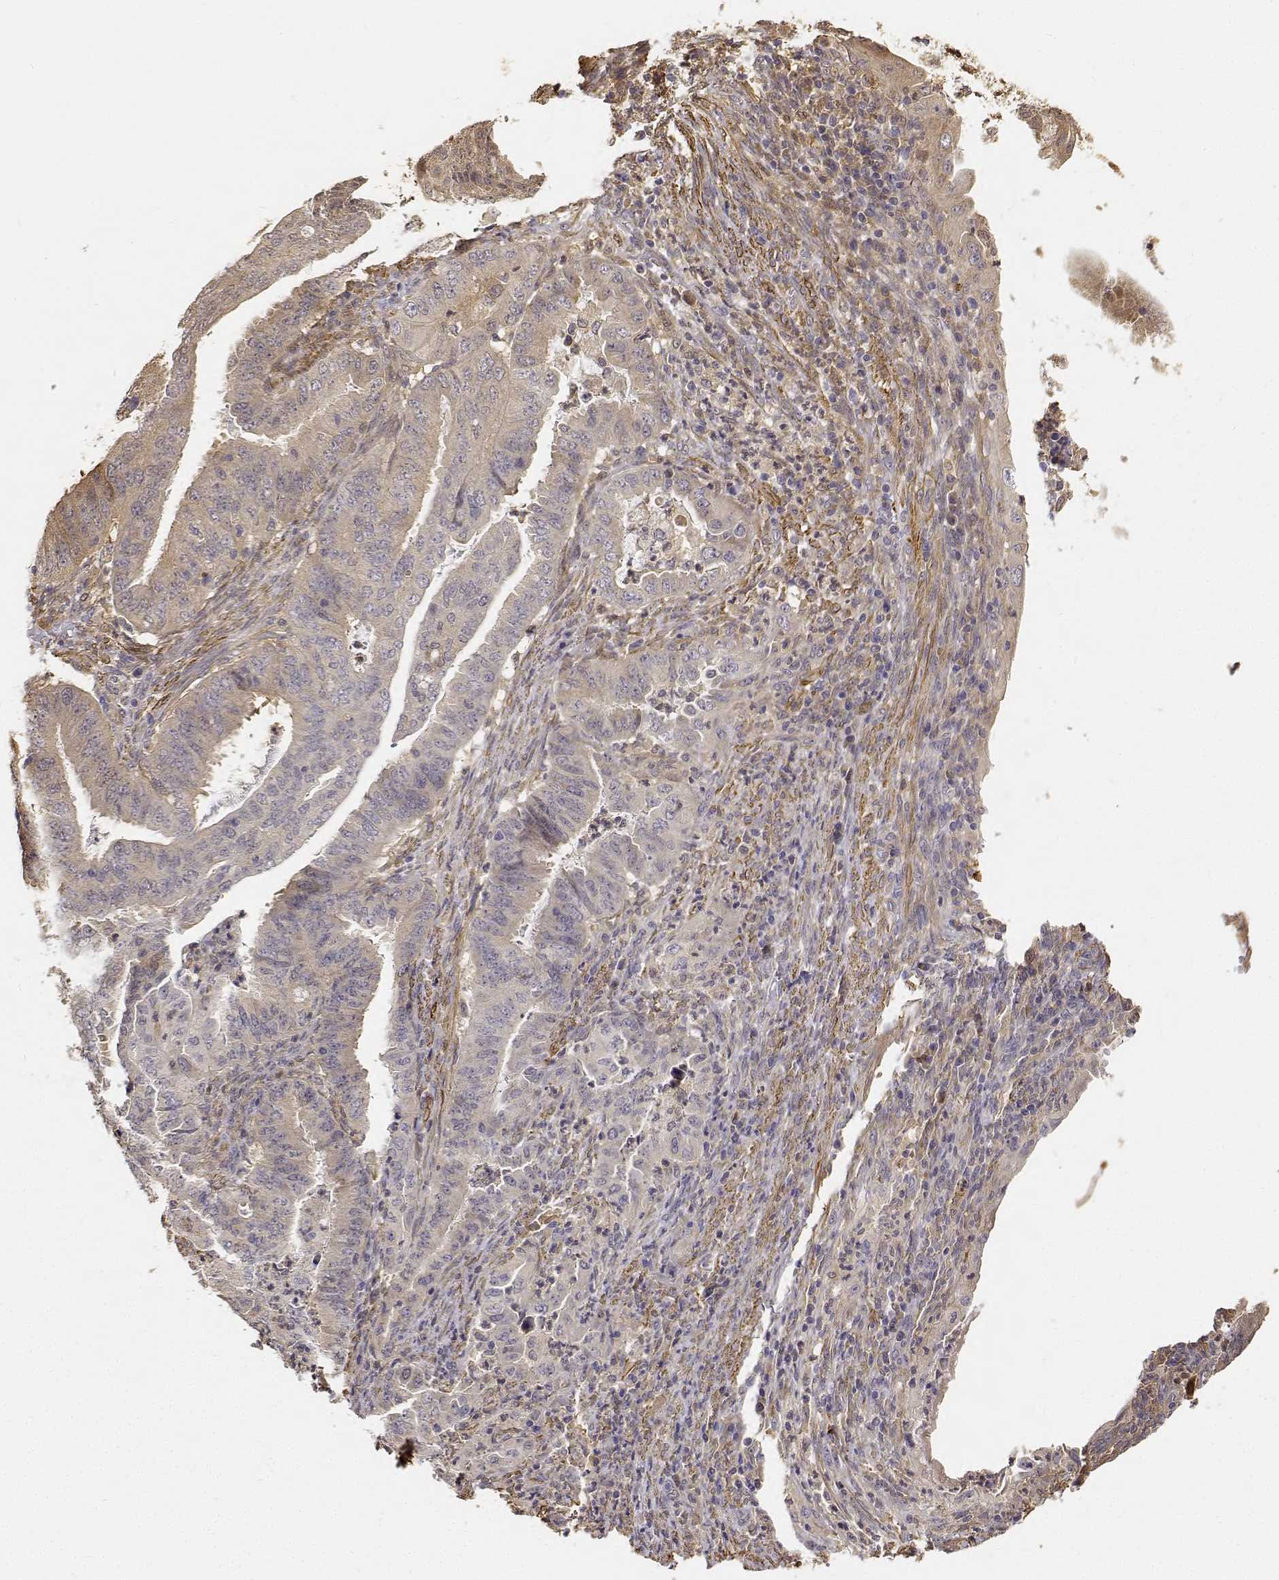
{"staining": {"intensity": "weak", "quantity": "25%-75%", "location": "cytoplasmic/membranous"}, "tissue": "endometrial cancer", "cell_type": "Tumor cells", "image_type": "cancer", "snomed": [{"axis": "morphology", "description": "Adenocarcinoma, NOS"}, {"axis": "topography", "description": "Endometrium"}], "caption": "Human adenocarcinoma (endometrial) stained with a brown dye reveals weak cytoplasmic/membranous positive staining in about 25%-75% of tumor cells.", "gene": "PCID2", "patient": {"sex": "female", "age": 51}}